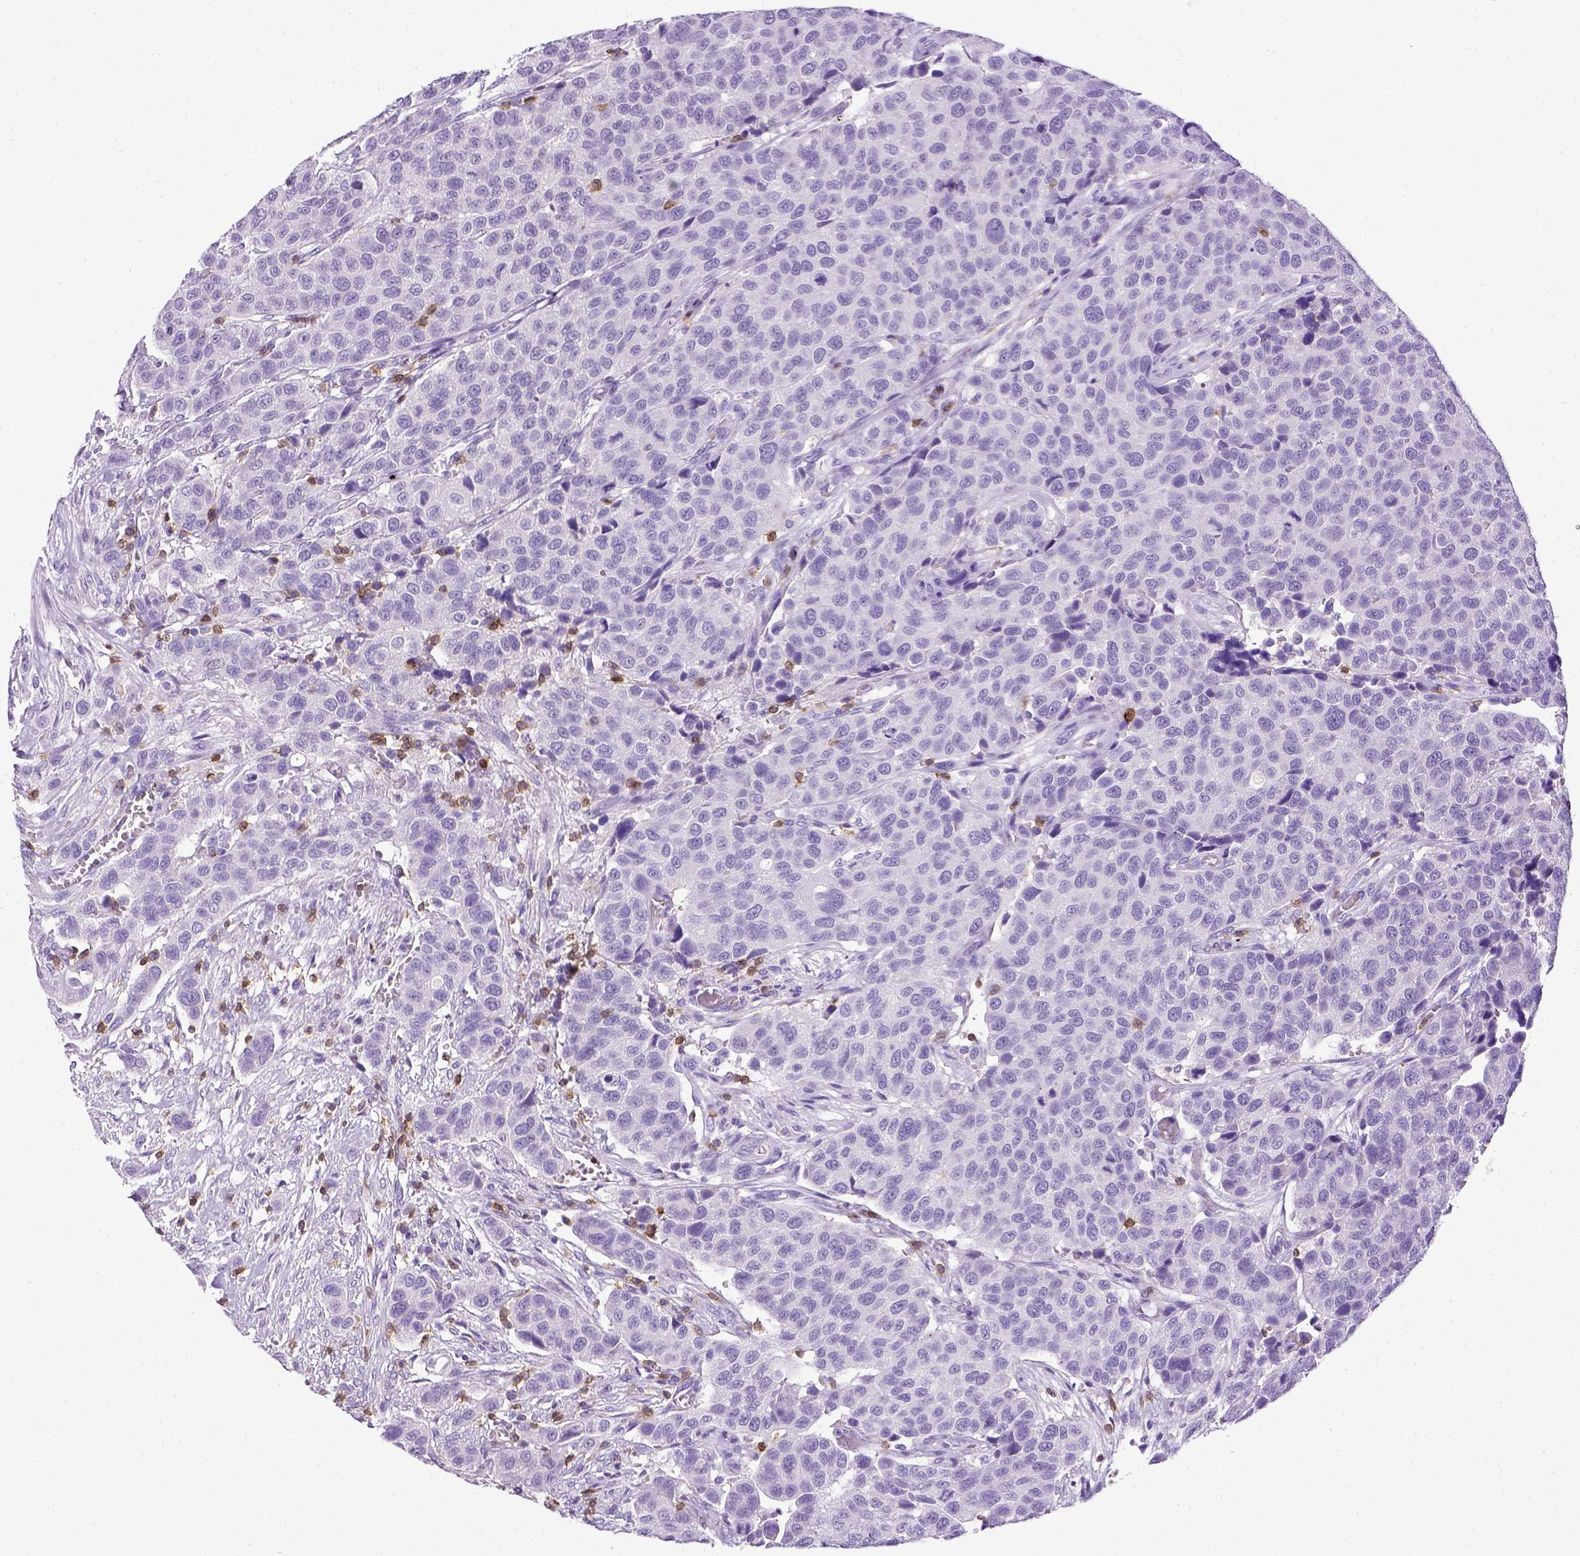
{"staining": {"intensity": "negative", "quantity": "none", "location": "none"}, "tissue": "urothelial cancer", "cell_type": "Tumor cells", "image_type": "cancer", "snomed": [{"axis": "morphology", "description": "Urothelial carcinoma, High grade"}, {"axis": "topography", "description": "Urinary bladder"}], "caption": "The micrograph reveals no significant positivity in tumor cells of high-grade urothelial carcinoma.", "gene": "CD3E", "patient": {"sex": "female", "age": 58}}